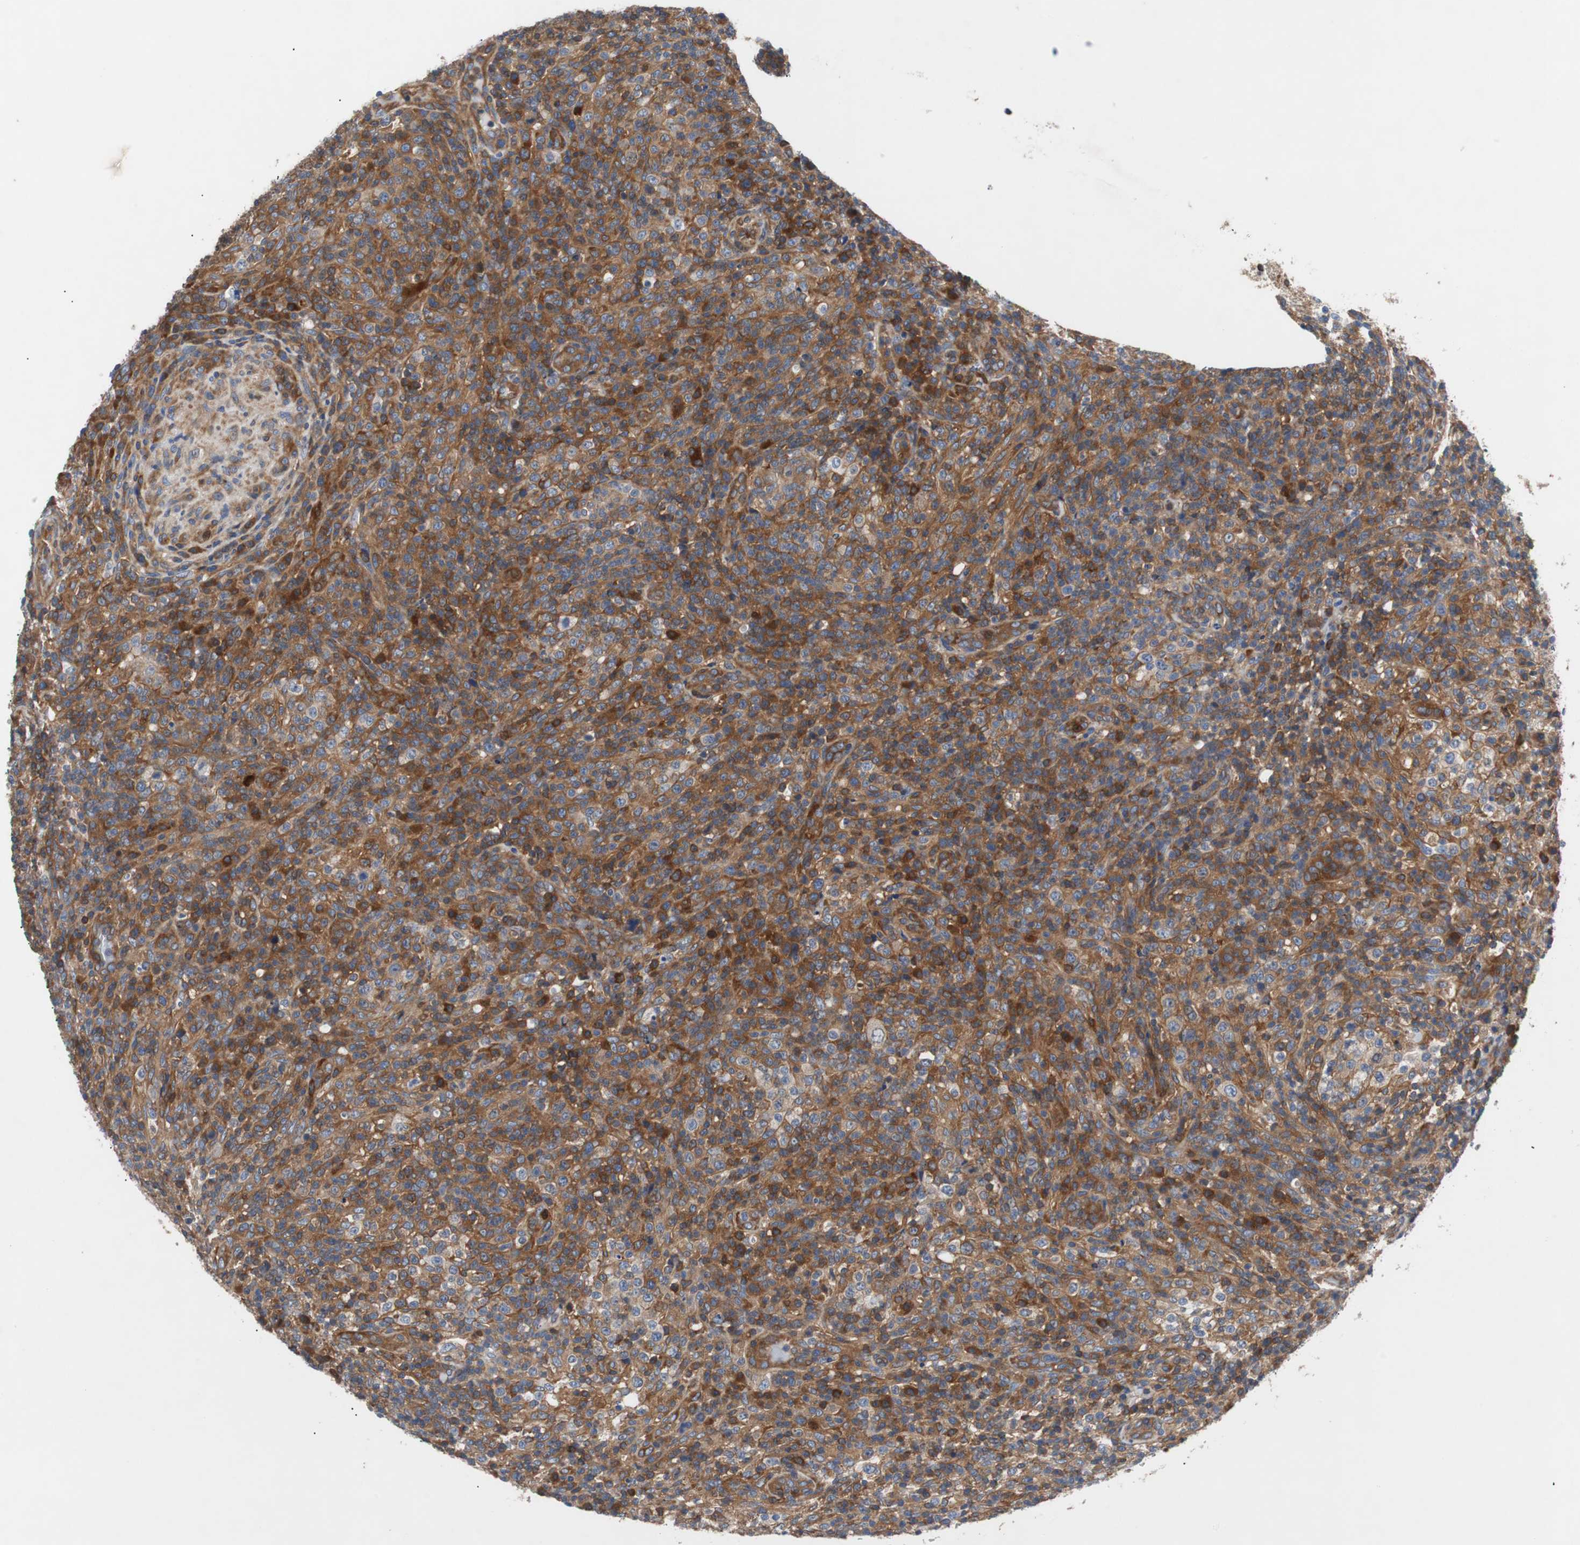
{"staining": {"intensity": "strong", "quantity": ">75%", "location": "cytoplasmic/membranous"}, "tissue": "lymphoma", "cell_type": "Tumor cells", "image_type": "cancer", "snomed": [{"axis": "morphology", "description": "Malignant lymphoma, non-Hodgkin's type, High grade"}, {"axis": "topography", "description": "Lymph node"}], "caption": "Lymphoma stained with DAB immunohistochemistry reveals high levels of strong cytoplasmic/membranous staining in approximately >75% of tumor cells.", "gene": "GYS1", "patient": {"sex": "female", "age": 76}}